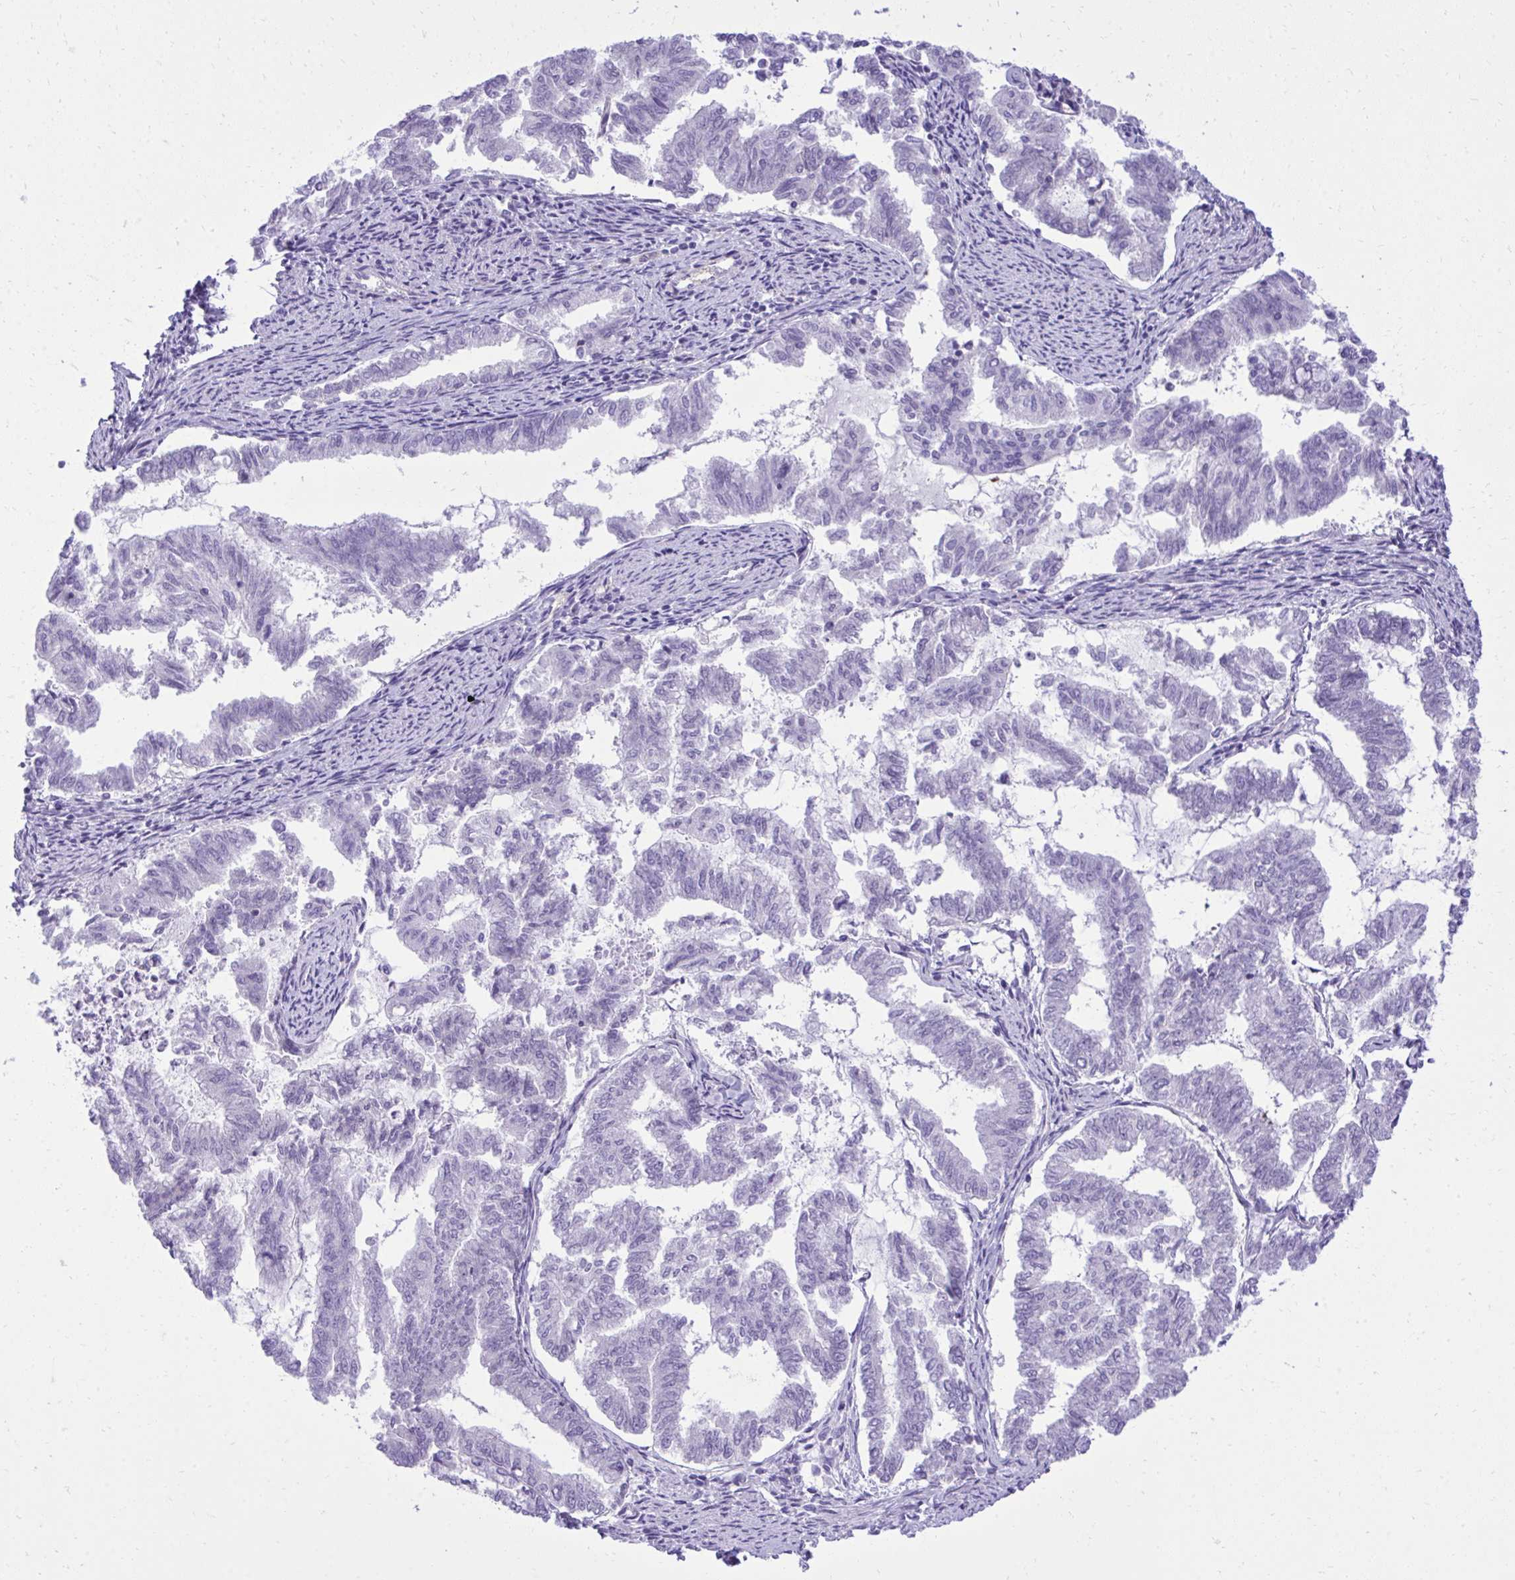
{"staining": {"intensity": "negative", "quantity": "none", "location": "none"}, "tissue": "endometrial cancer", "cell_type": "Tumor cells", "image_type": "cancer", "snomed": [{"axis": "morphology", "description": "Adenocarcinoma, NOS"}, {"axis": "topography", "description": "Endometrium"}], "caption": "Tumor cells show no significant staining in endometrial cancer.", "gene": "PITPNM3", "patient": {"sex": "female", "age": 79}}